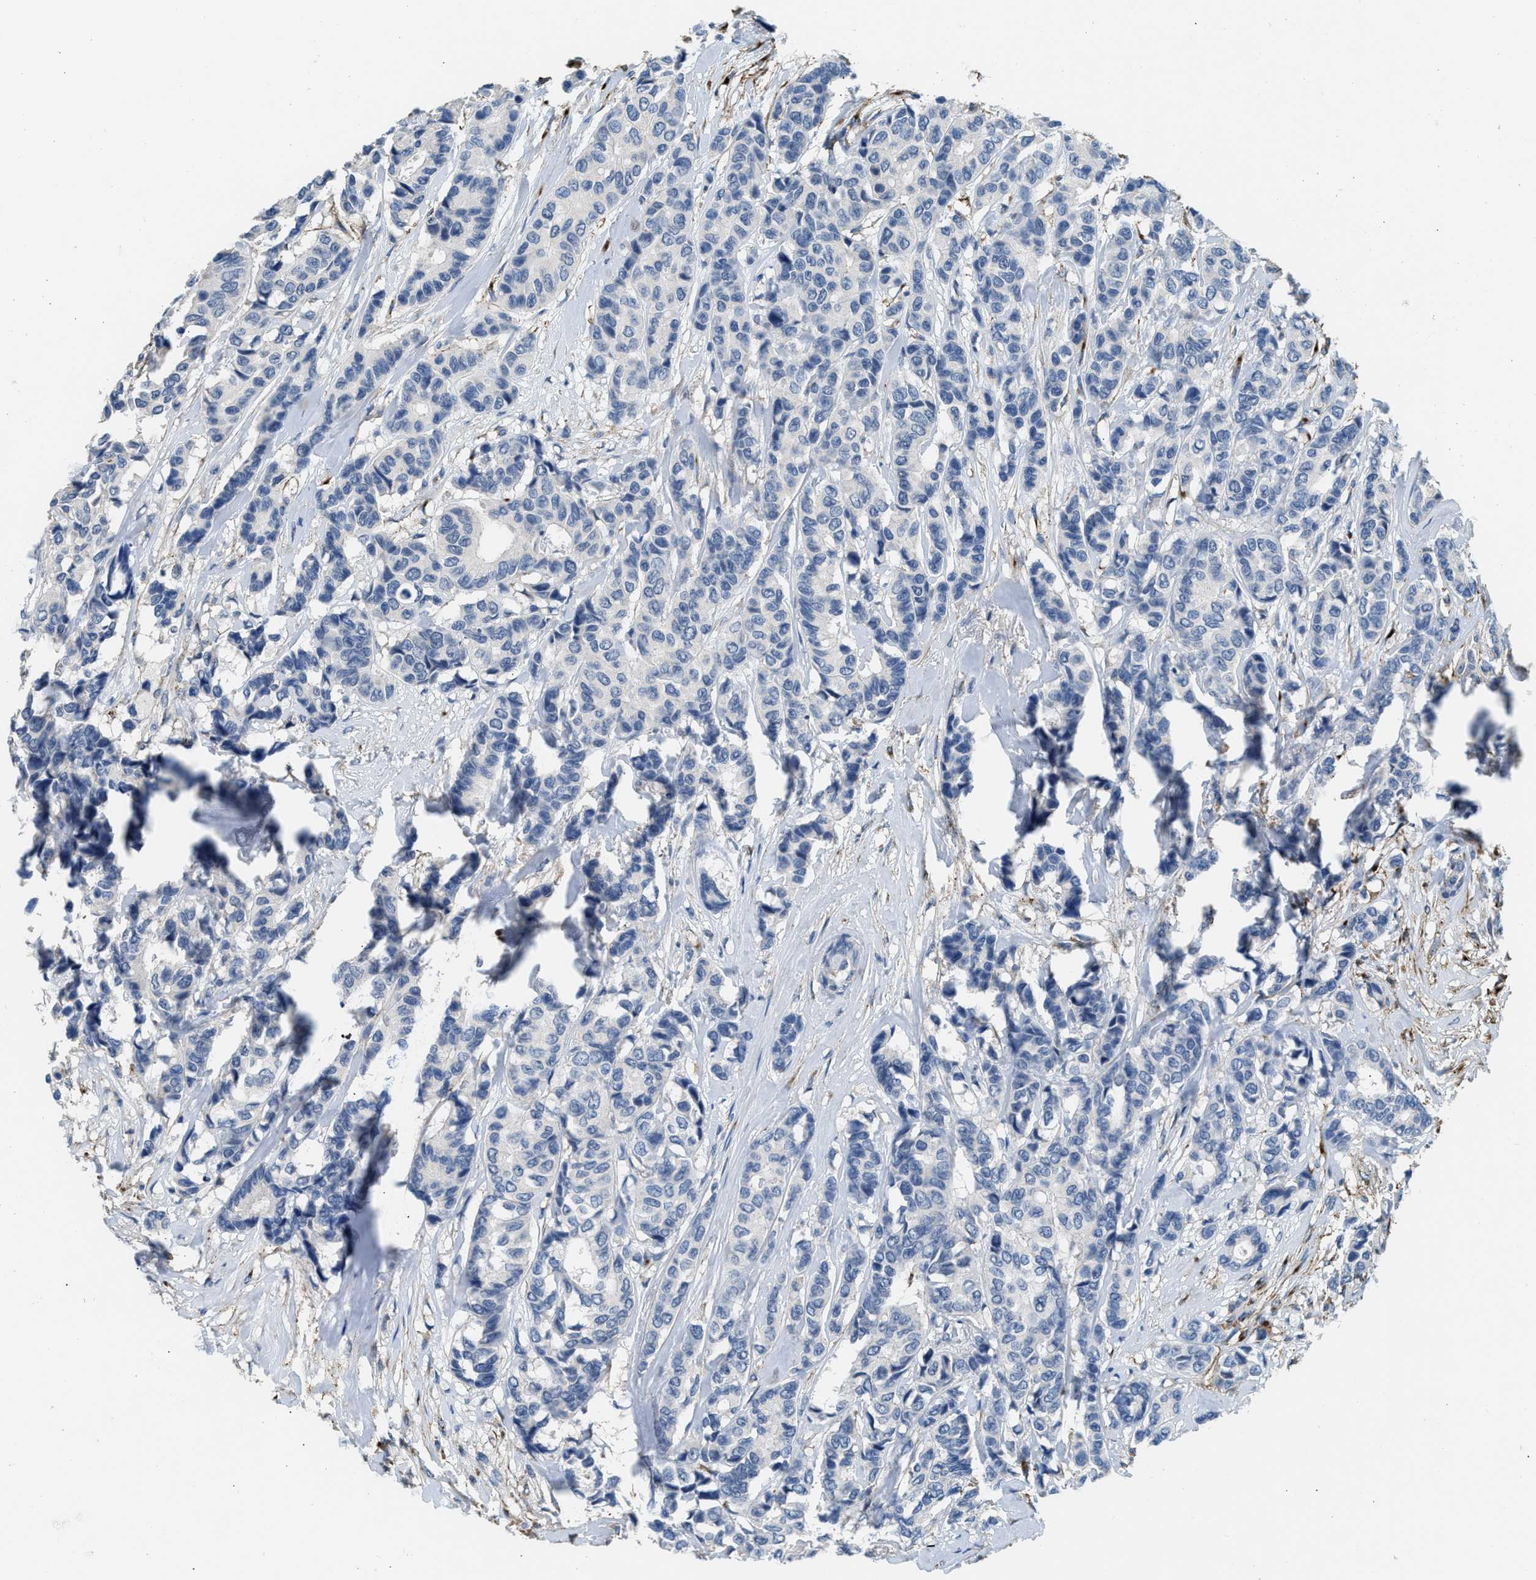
{"staining": {"intensity": "negative", "quantity": "none", "location": "none"}, "tissue": "breast cancer", "cell_type": "Tumor cells", "image_type": "cancer", "snomed": [{"axis": "morphology", "description": "Duct carcinoma"}, {"axis": "topography", "description": "Breast"}], "caption": "This is an immunohistochemistry (IHC) photomicrograph of human breast cancer. There is no positivity in tumor cells.", "gene": "LRP1", "patient": {"sex": "female", "age": 87}}